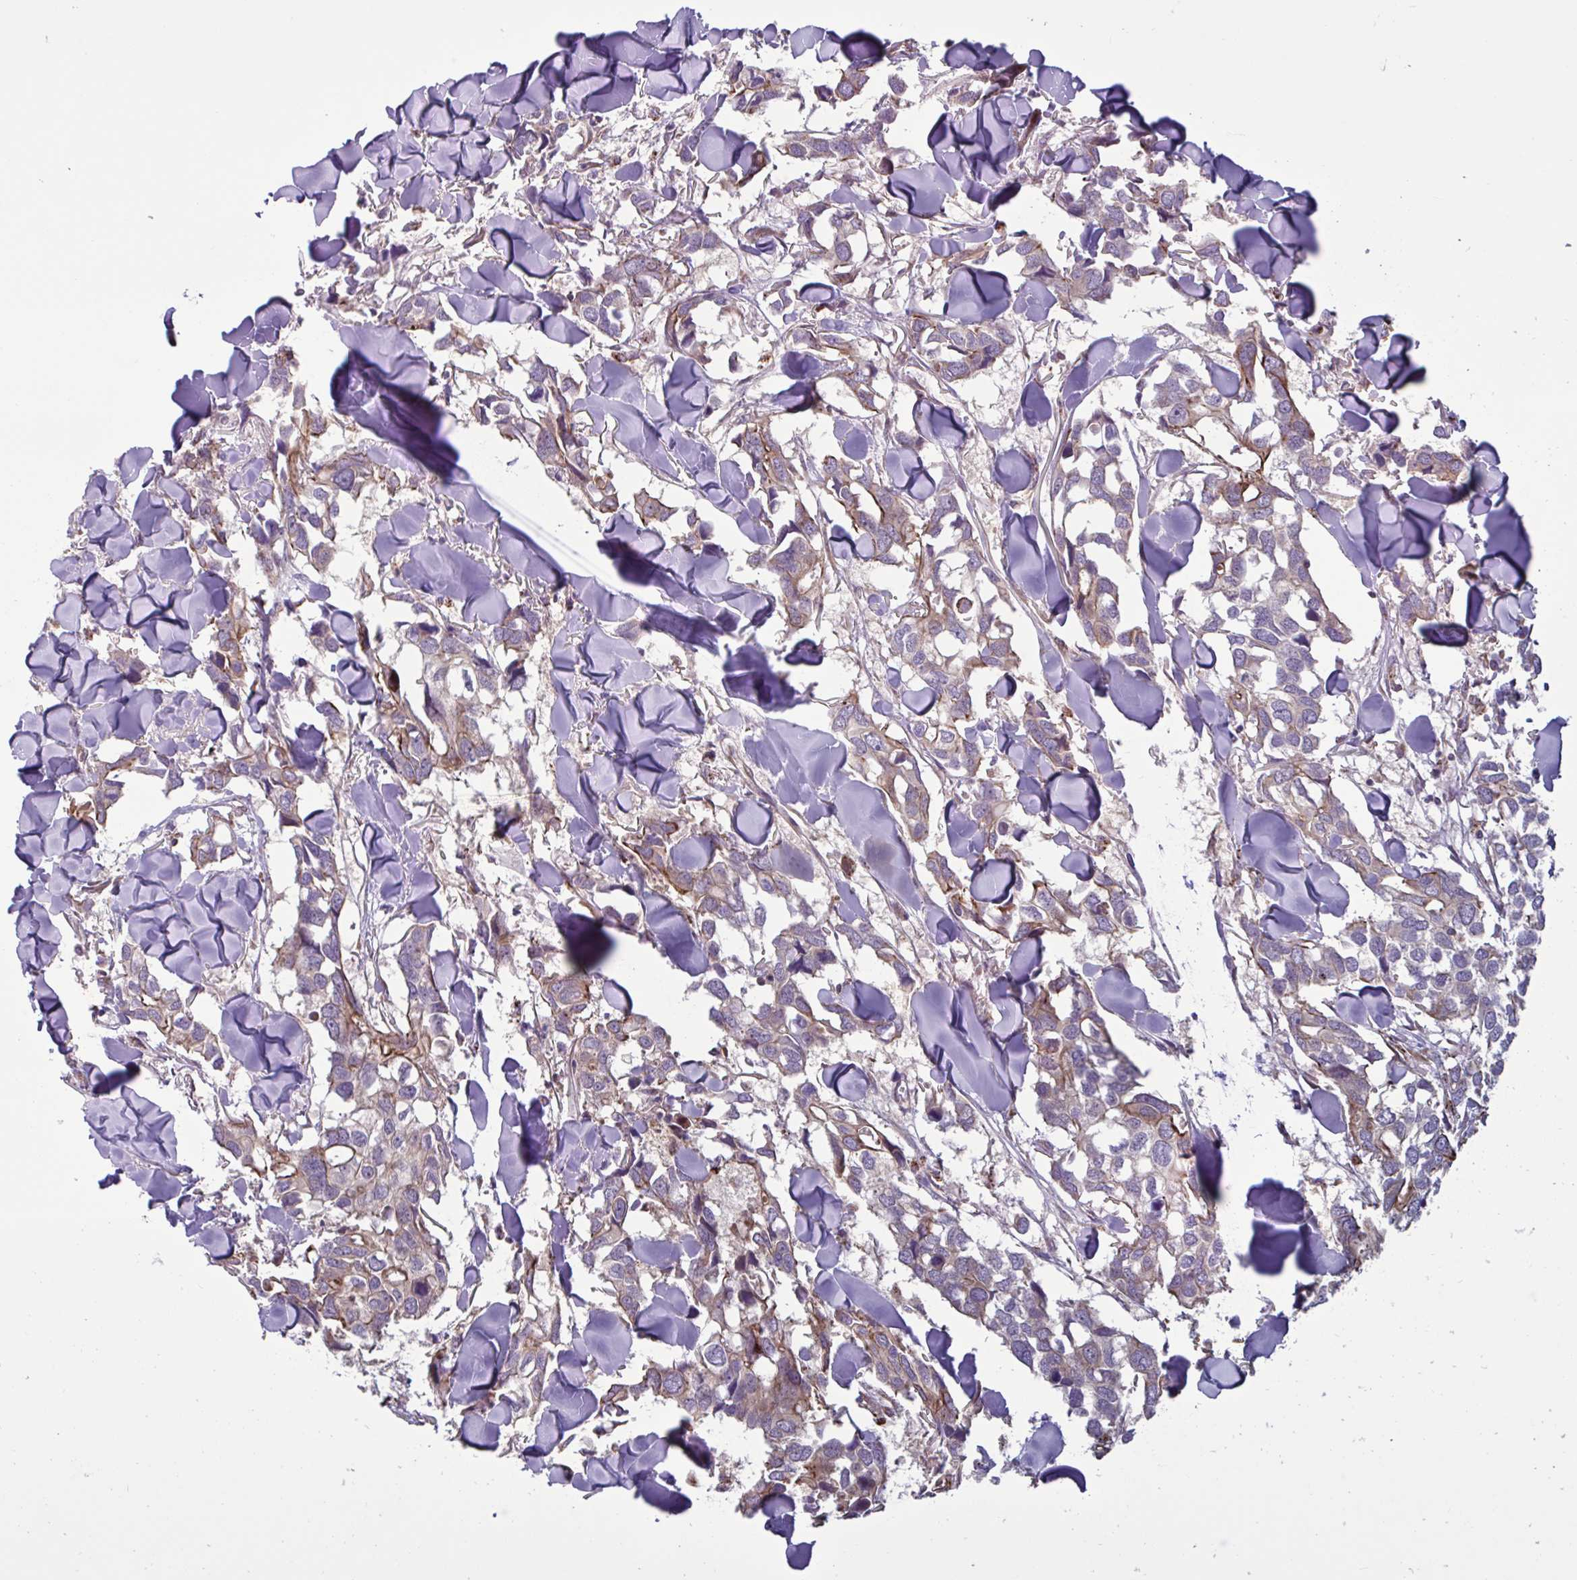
{"staining": {"intensity": "moderate", "quantity": "<25%", "location": "cytoplasmic/membranous"}, "tissue": "breast cancer", "cell_type": "Tumor cells", "image_type": "cancer", "snomed": [{"axis": "morphology", "description": "Duct carcinoma"}, {"axis": "topography", "description": "Breast"}], "caption": "Immunohistochemical staining of intraductal carcinoma (breast) reveals low levels of moderate cytoplasmic/membranous positivity in approximately <25% of tumor cells.", "gene": "GLTP", "patient": {"sex": "female", "age": 83}}